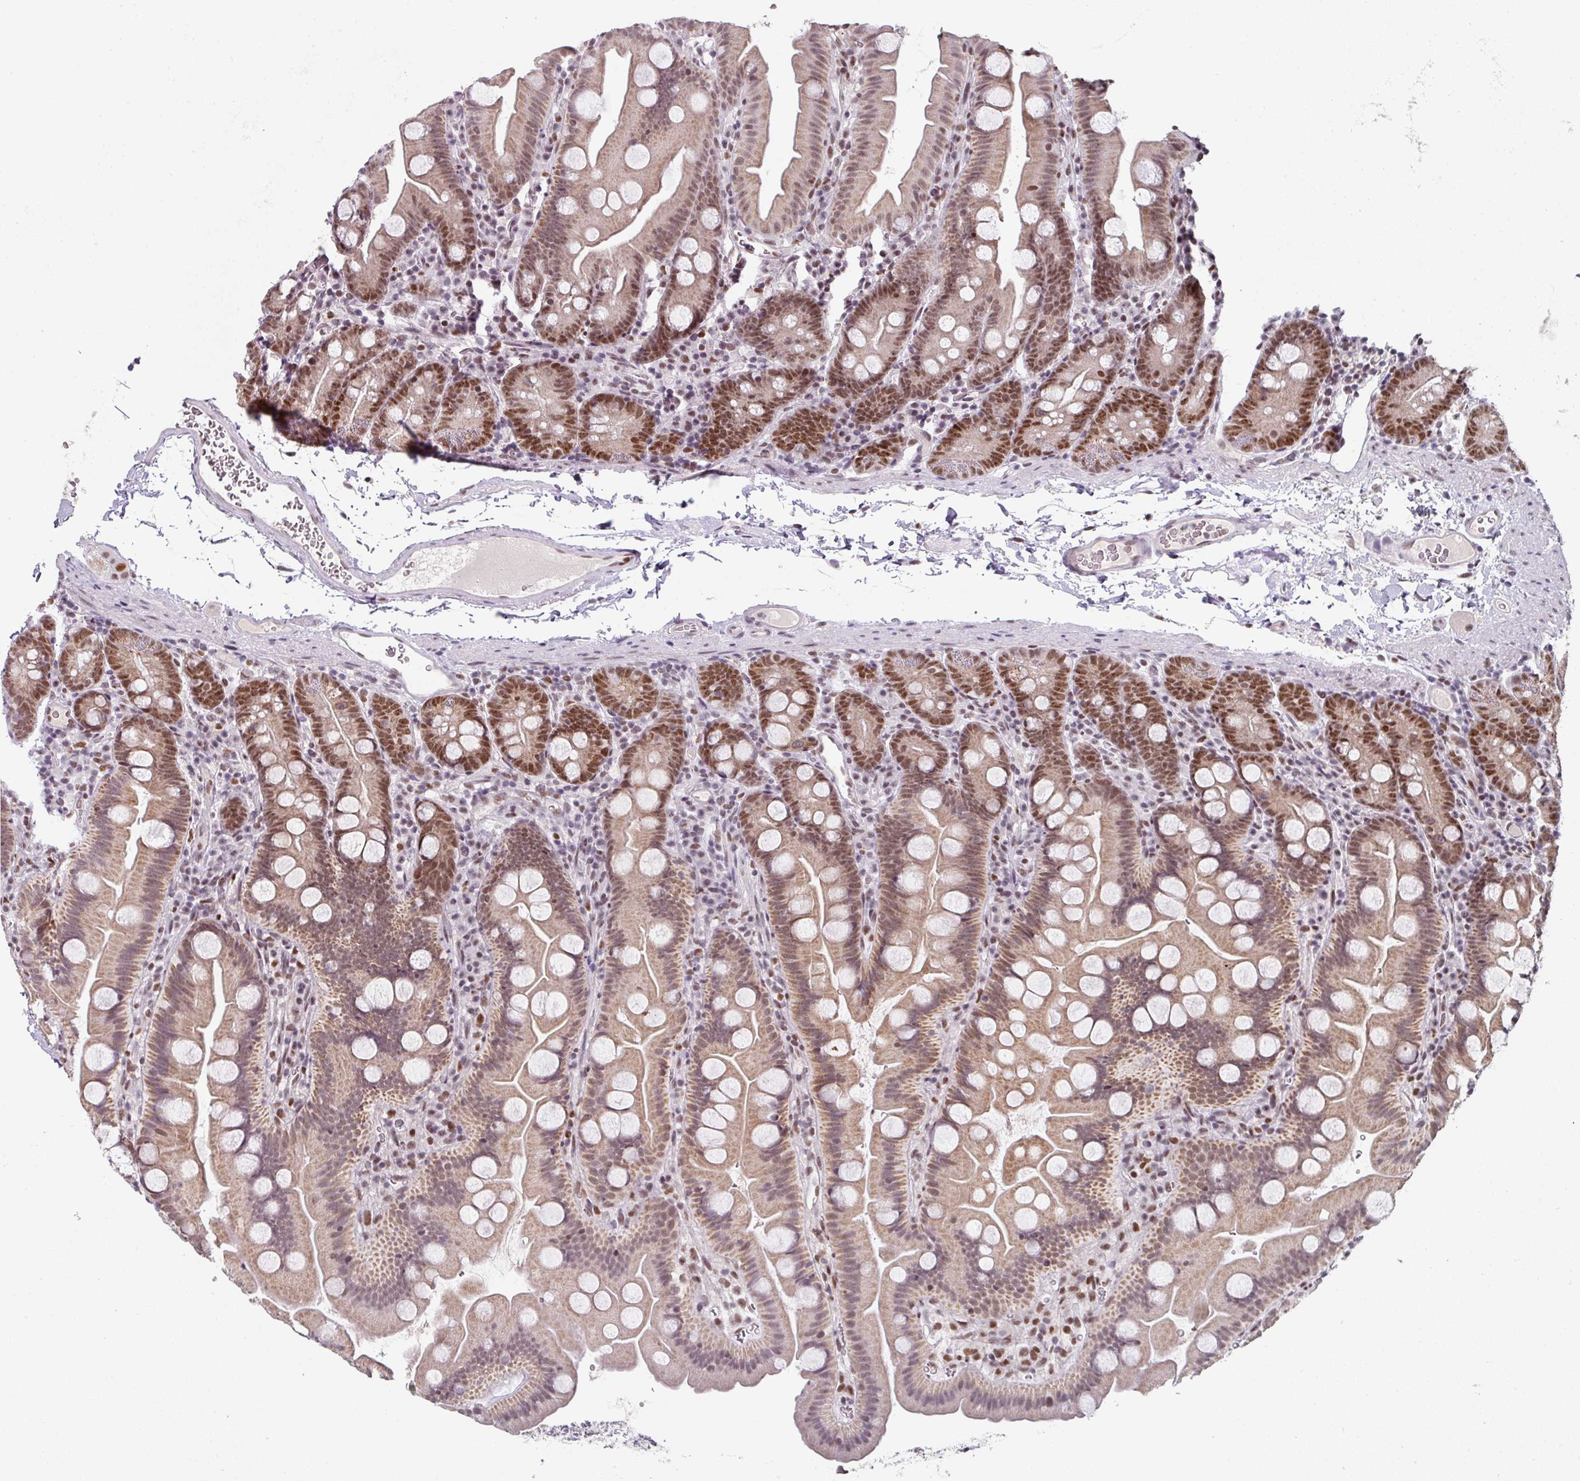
{"staining": {"intensity": "moderate", "quantity": ">75%", "location": "cytoplasmic/membranous,nuclear"}, "tissue": "small intestine", "cell_type": "Glandular cells", "image_type": "normal", "snomed": [{"axis": "morphology", "description": "Normal tissue, NOS"}, {"axis": "topography", "description": "Small intestine"}], "caption": "A micrograph of small intestine stained for a protein displays moderate cytoplasmic/membranous,nuclear brown staining in glandular cells. The staining is performed using DAB (3,3'-diaminobenzidine) brown chromogen to label protein expression. The nuclei are counter-stained blue using hematoxylin.", "gene": "ENSG00000283782", "patient": {"sex": "female", "age": 68}}